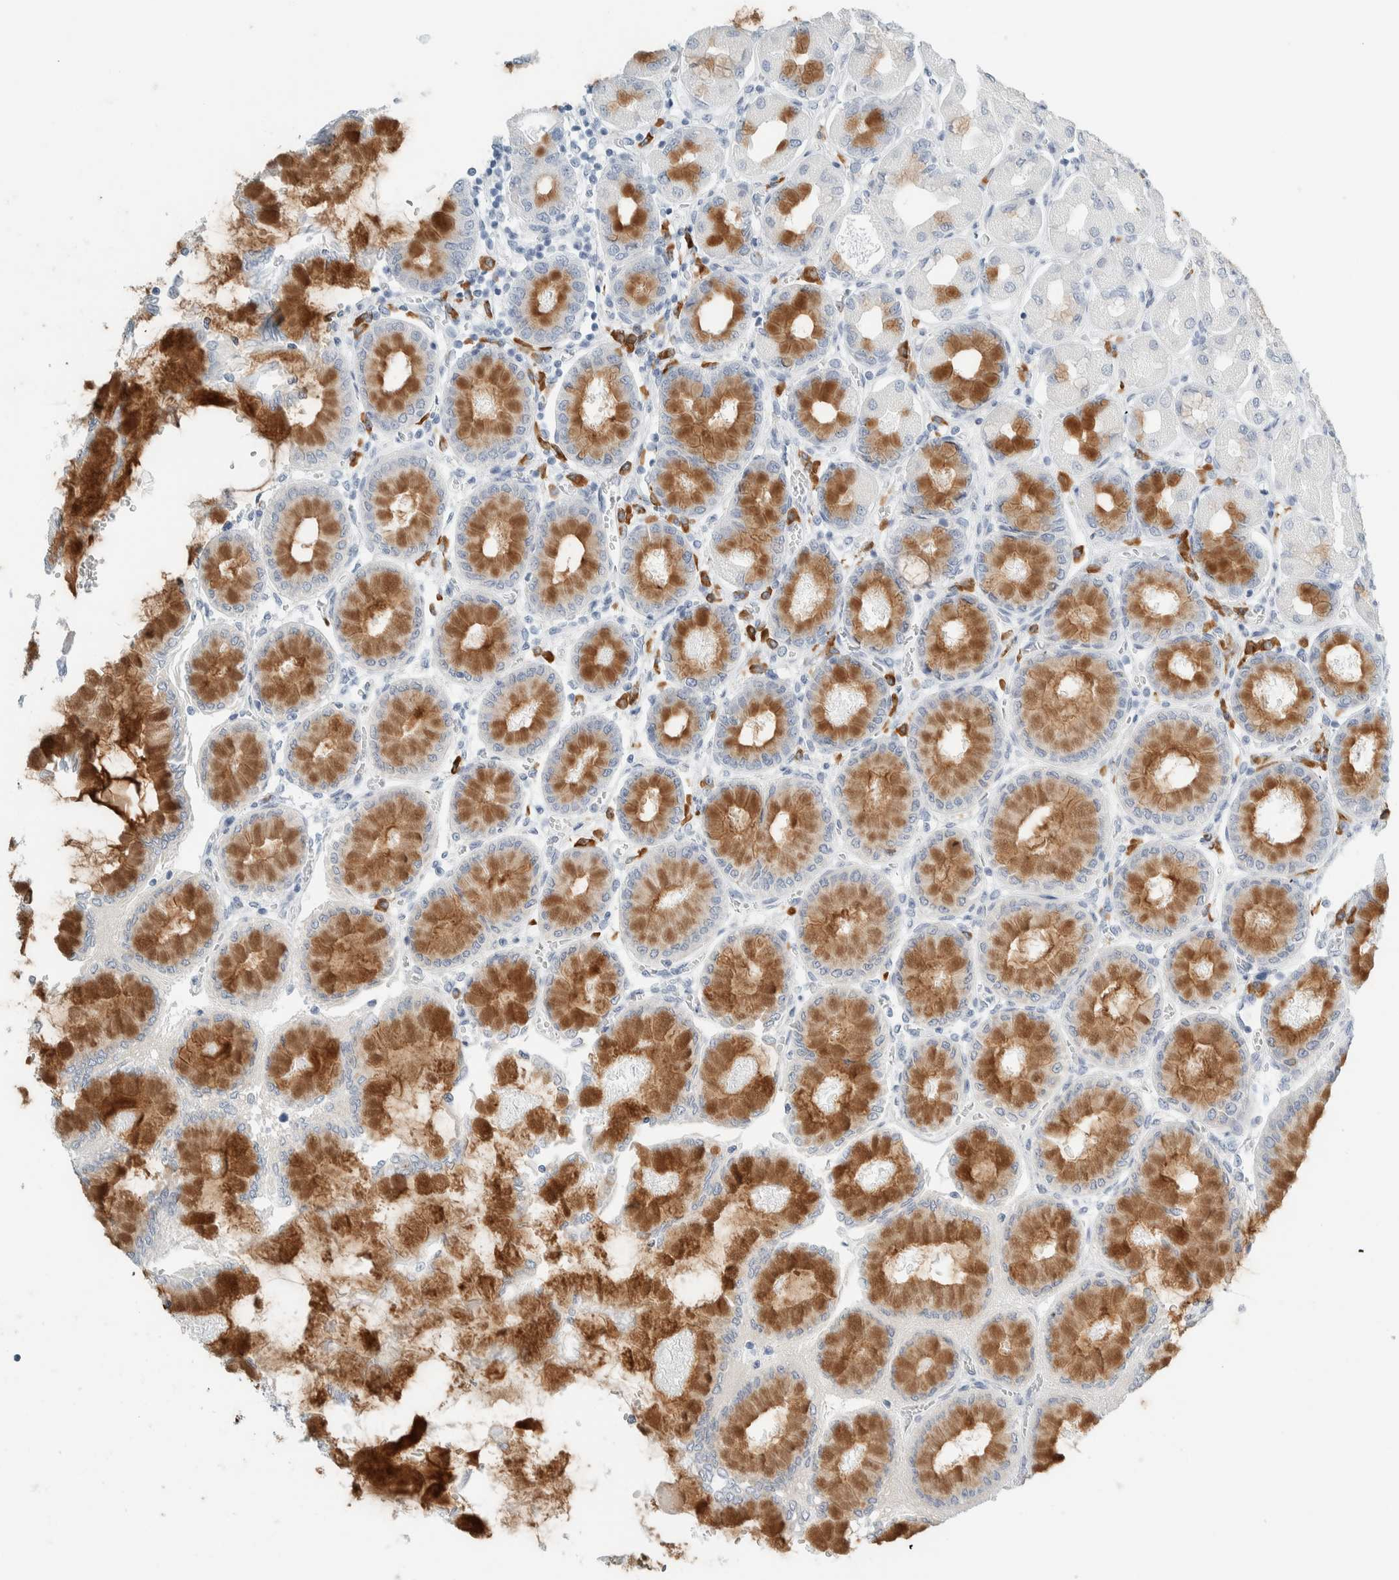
{"staining": {"intensity": "moderate", "quantity": ">75%", "location": "cytoplasmic/membranous"}, "tissue": "stomach", "cell_type": "Glandular cells", "image_type": "normal", "snomed": [{"axis": "morphology", "description": "Normal tissue, NOS"}, {"axis": "topography", "description": "Stomach, upper"}], "caption": "High-magnification brightfield microscopy of normal stomach stained with DAB (brown) and counterstained with hematoxylin (blue). glandular cells exhibit moderate cytoplasmic/membranous positivity is present in approximately>75% of cells.", "gene": "ARHGAP27", "patient": {"sex": "female", "age": 56}}